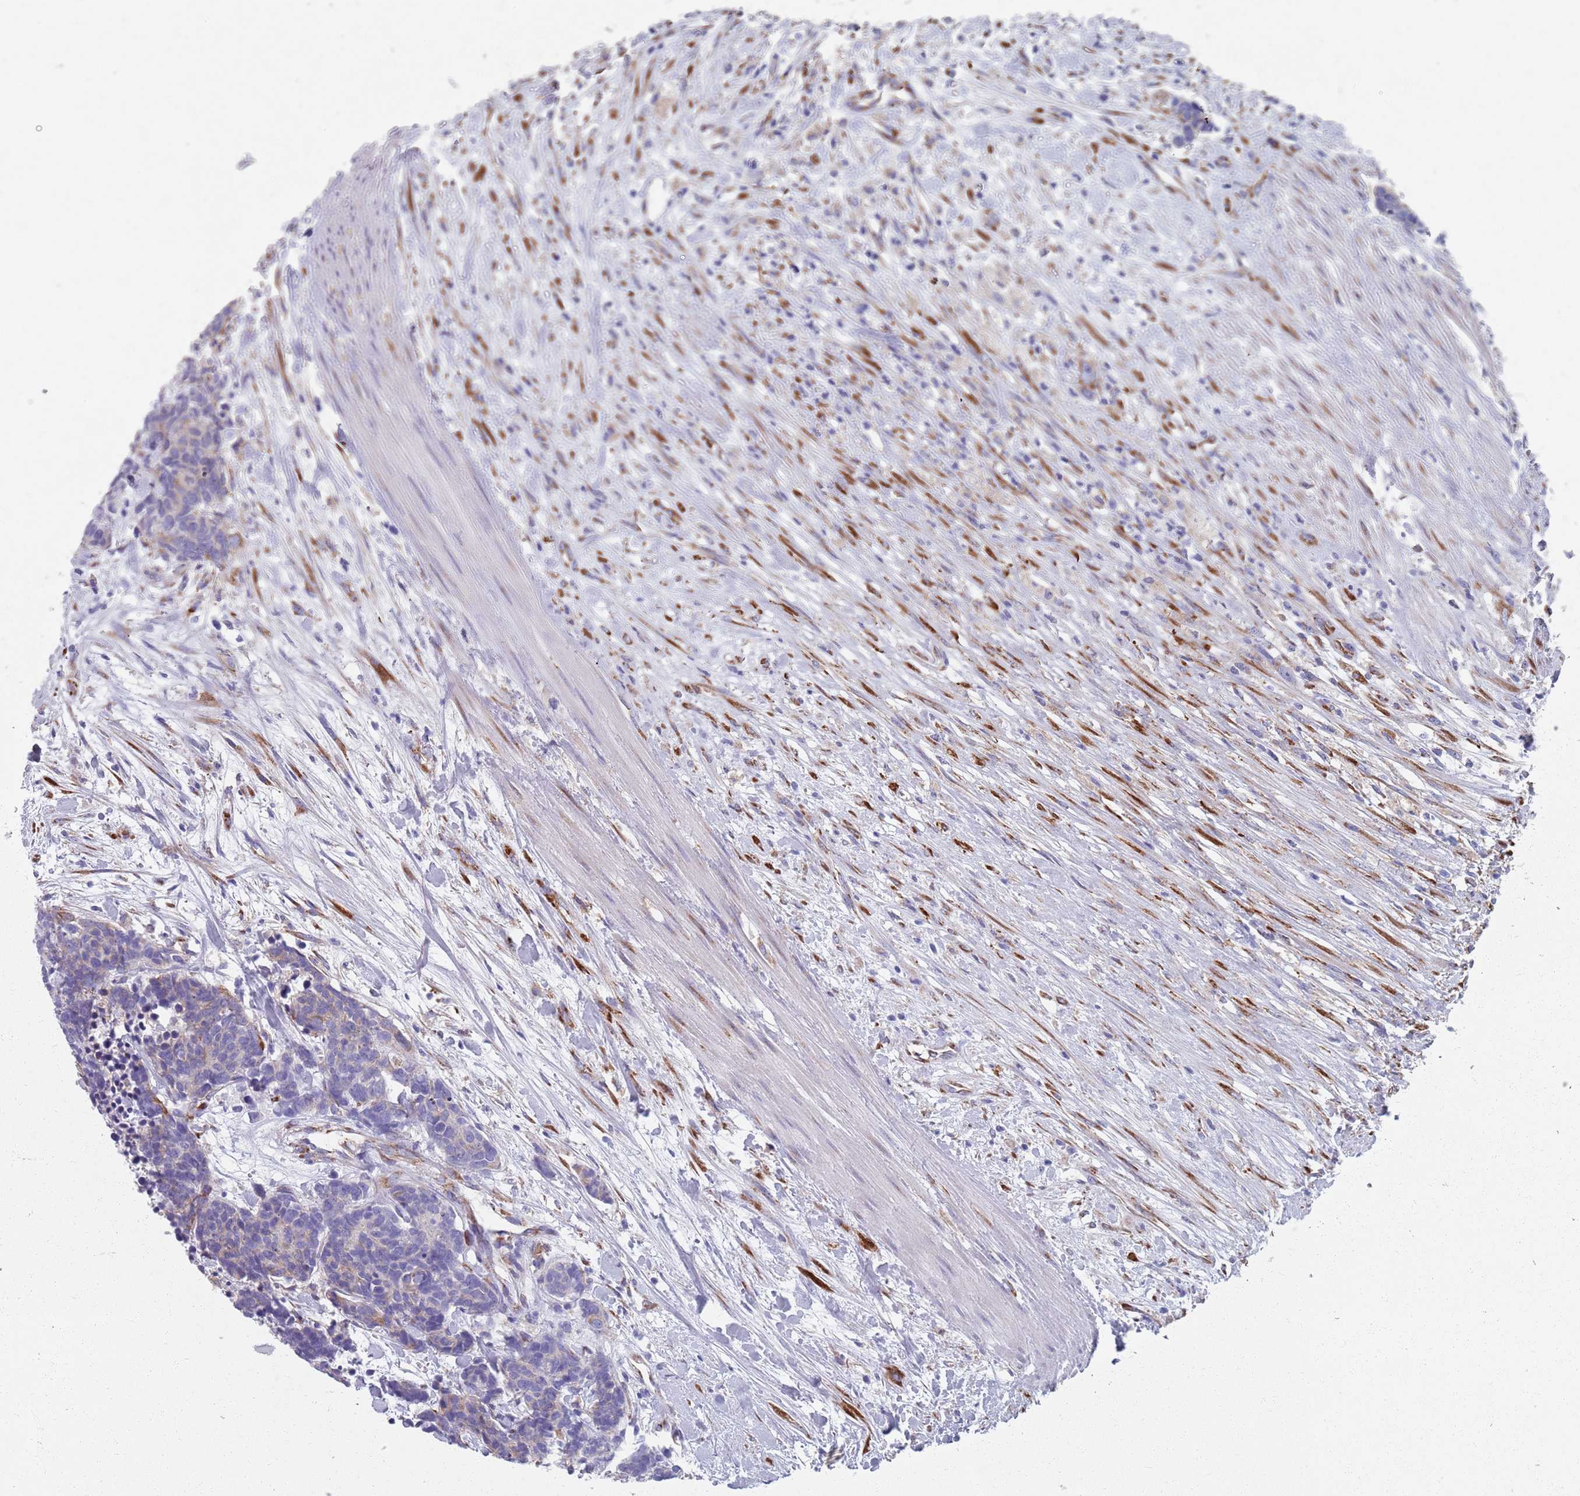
{"staining": {"intensity": "moderate", "quantity": "<25%", "location": "cytoplasmic/membranous"}, "tissue": "carcinoid", "cell_type": "Tumor cells", "image_type": "cancer", "snomed": [{"axis": "morphology", "description": "Carcinoma, NOS"}, {"axis": "morphology", "description": "Carcinoid, malignant, NOS"}, {"axis": "topography", "description": "Prostate"}], "caption": "A photomicrograph of carcinoid stained for a protein displays moderate cytoplasmic/membranous brown staining in tumor cells.", "gene": "PLOD1", "patient": {"sex": "male", "age": 57}}